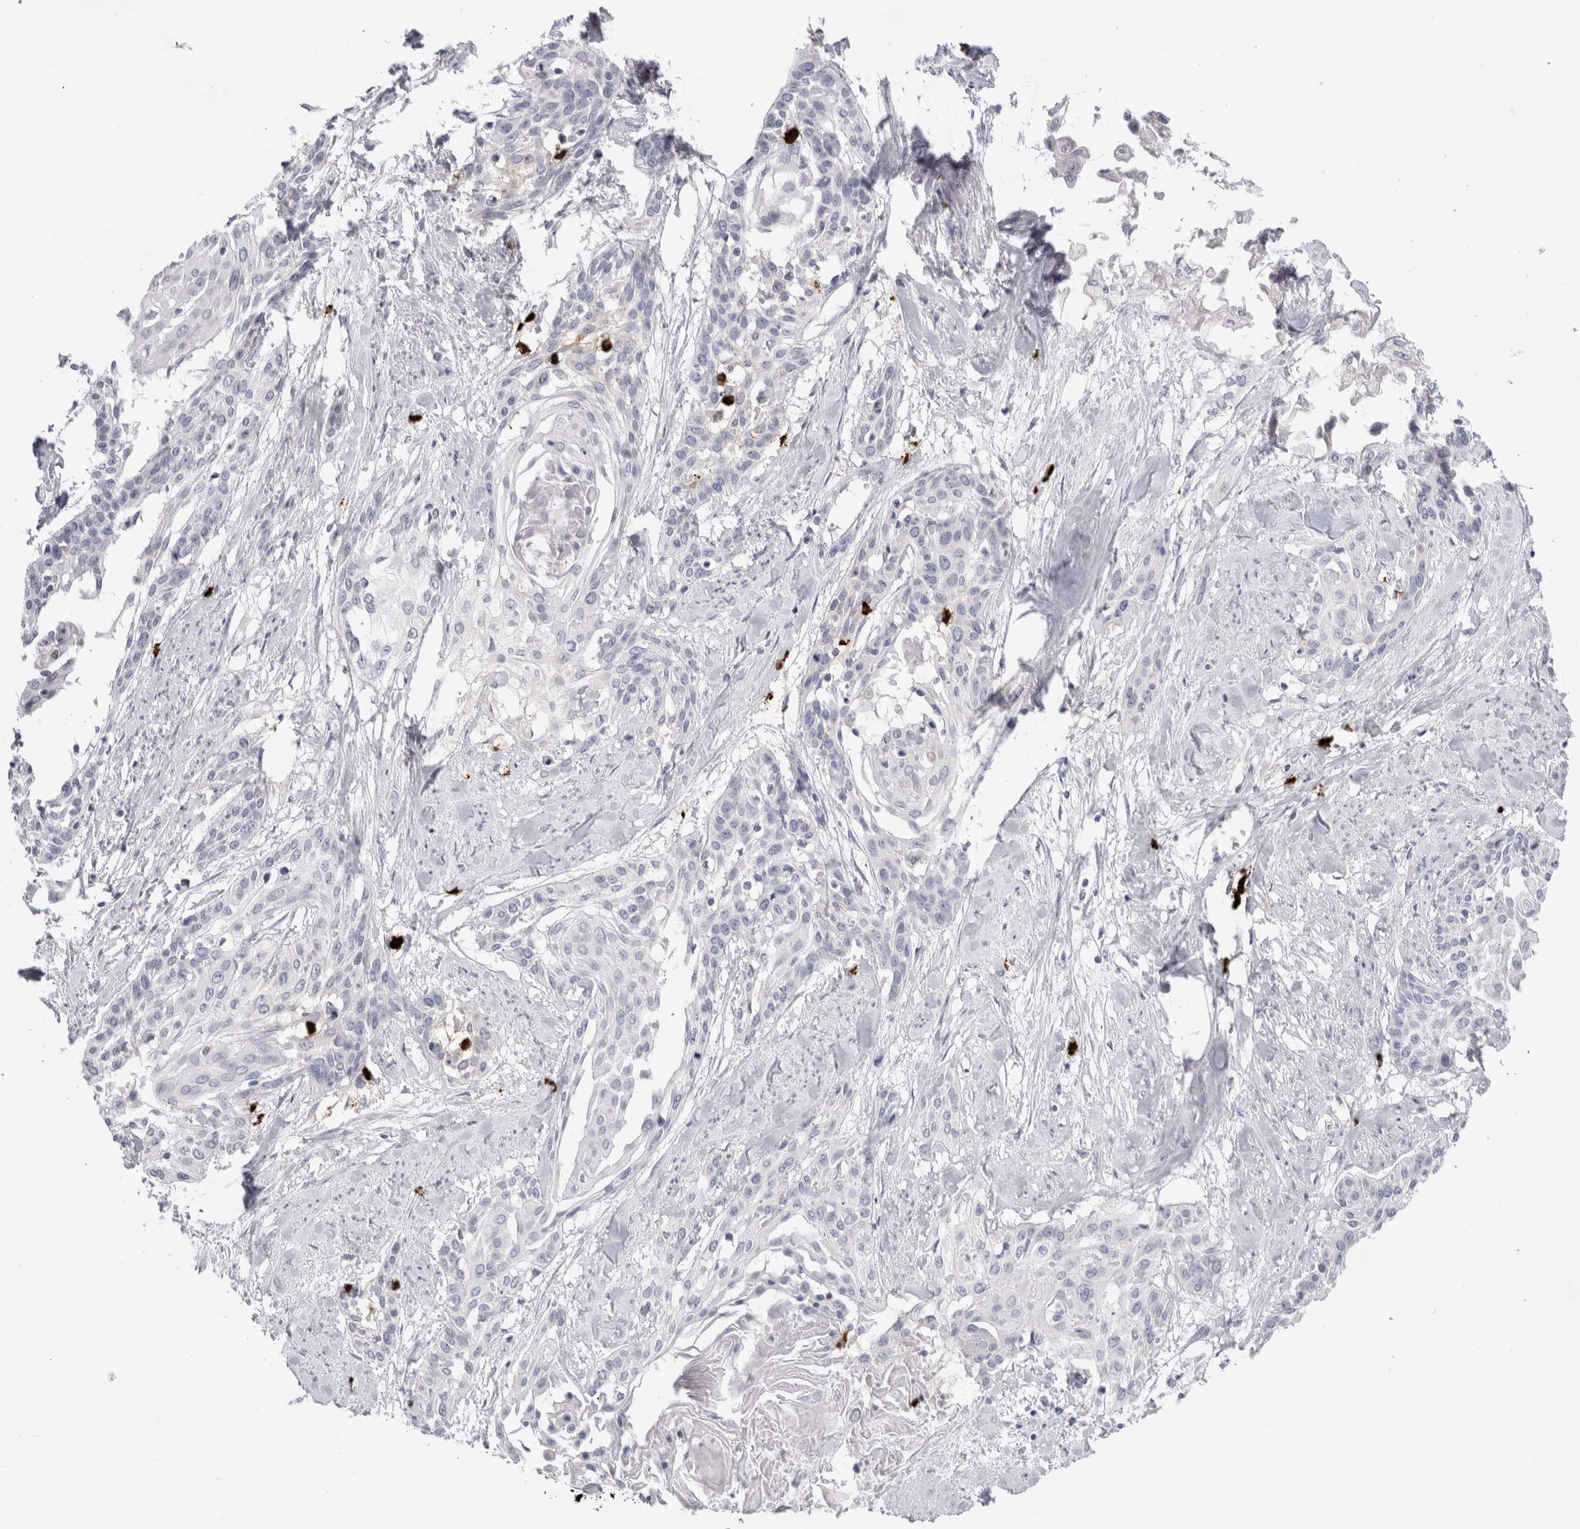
{"staining": {"intensity": "negative", "quantity": "none", "location": "none"}, "tissue": "cervical cancer", "cell_type": "Tumor cells", "image_type": "cancer", "snomed": [{"axis": "morphology", "description": "Squamous cell carcinoma, NOS"}, {"axis": "topography", "description": "Cervix"}], "caption": "Protein analysis of cervical cancer exhibits no significant expression in tumor cells. The staining is performed using DAB (3,3'-diaminobenzidine) brown chromogen with nuclei counter-stained in using hematoxylin.", "gene": "SPINK2", "patient": {"sex": "female", "age": 57}}